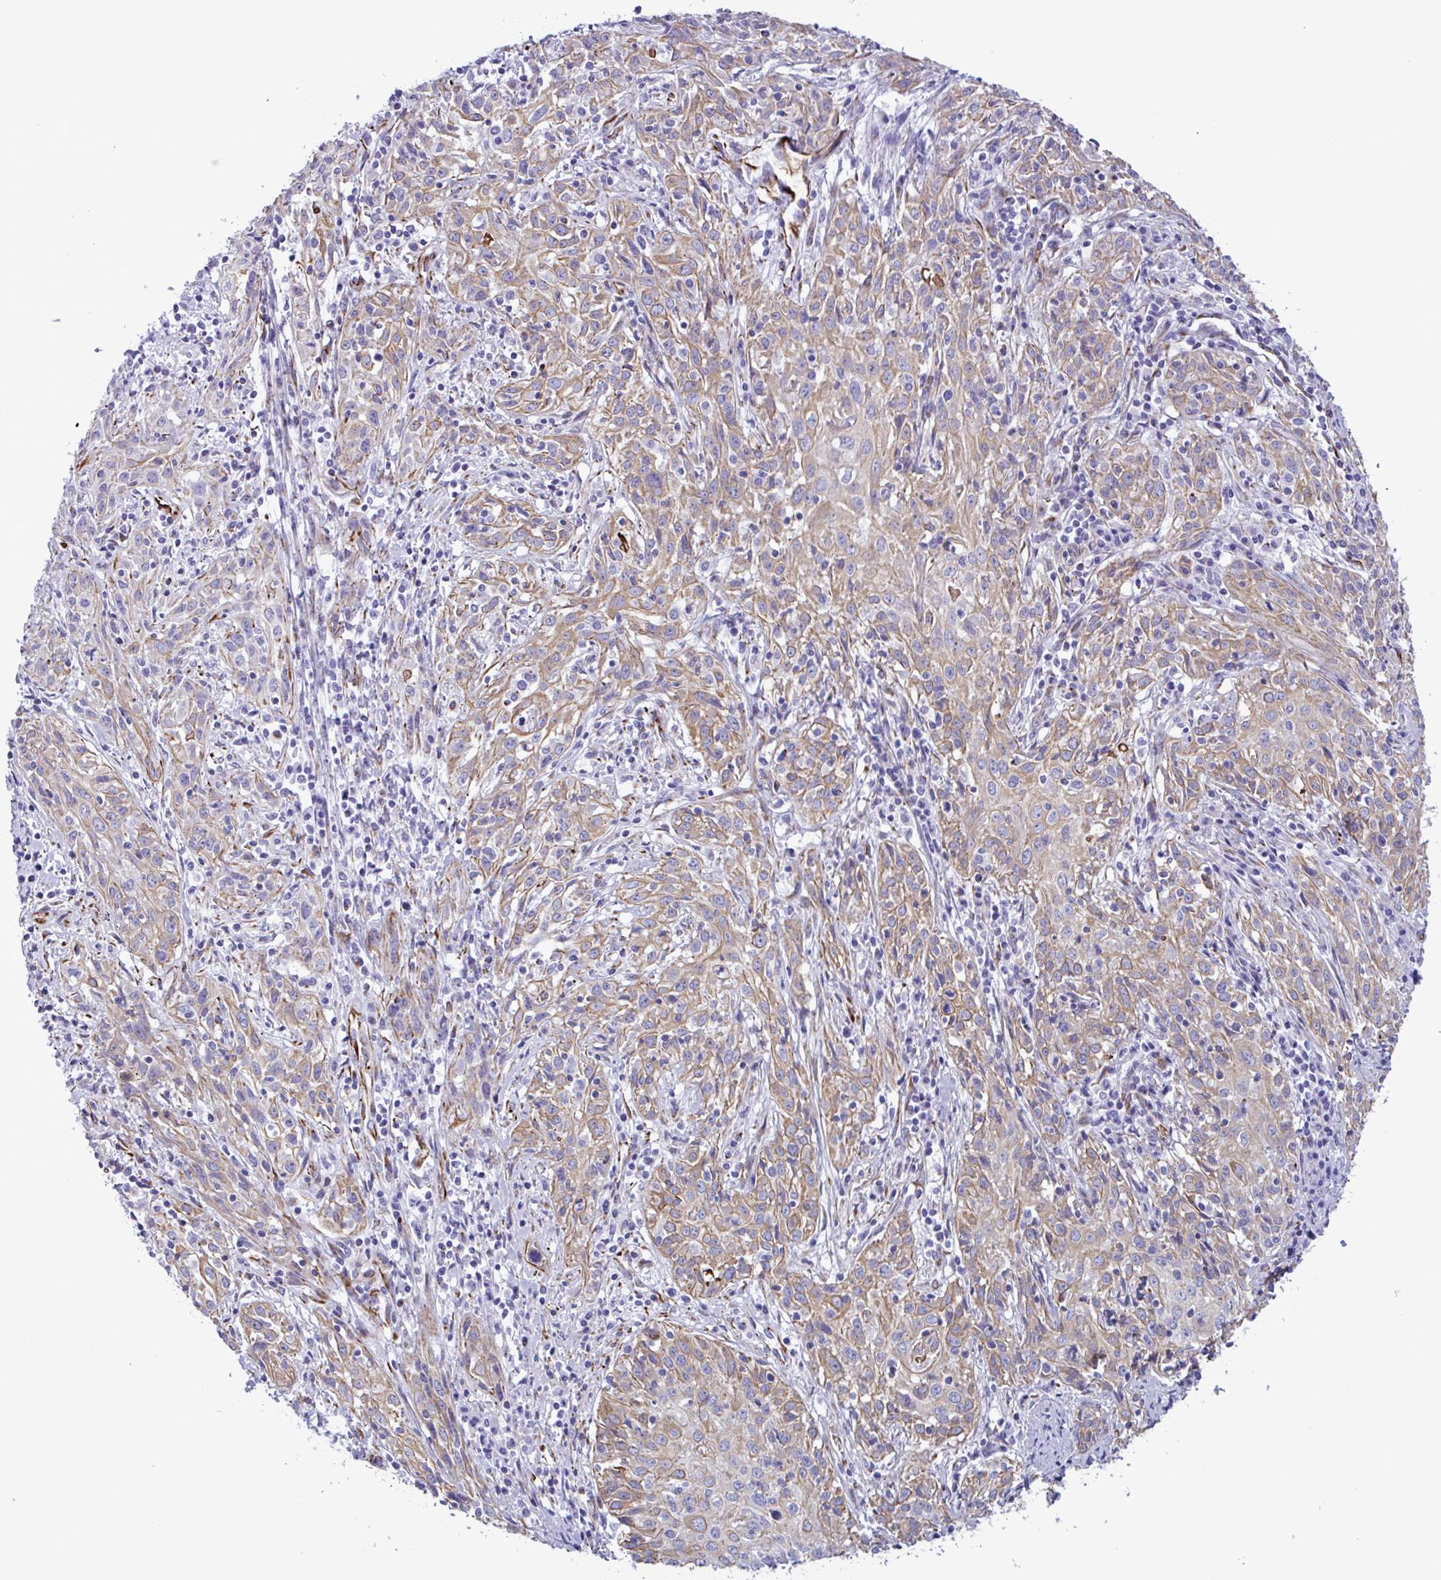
{"staining": {"intensity": "moderate", "quantity": ">75%", "location": "cytoplasmic/membranous"}, "tissue": "cervical cancer", "cell_type": "Tumor cells", "image_type": "cancer", "snomed": [{"axis": "morphology", "description": "Squamous cell carcinoma, NOS"}, {"axis": "topography", "description": "Cervix"}], "caption": "There is medium levels of moderate cytoplasmic/membranous staining in tumor cells of squamous cell carcinoma (cervical), as demonstrated by immunohistochemical staining (brown color).", "gene": "SMAD5", "patient": {"sex": "female", "age": 57}}